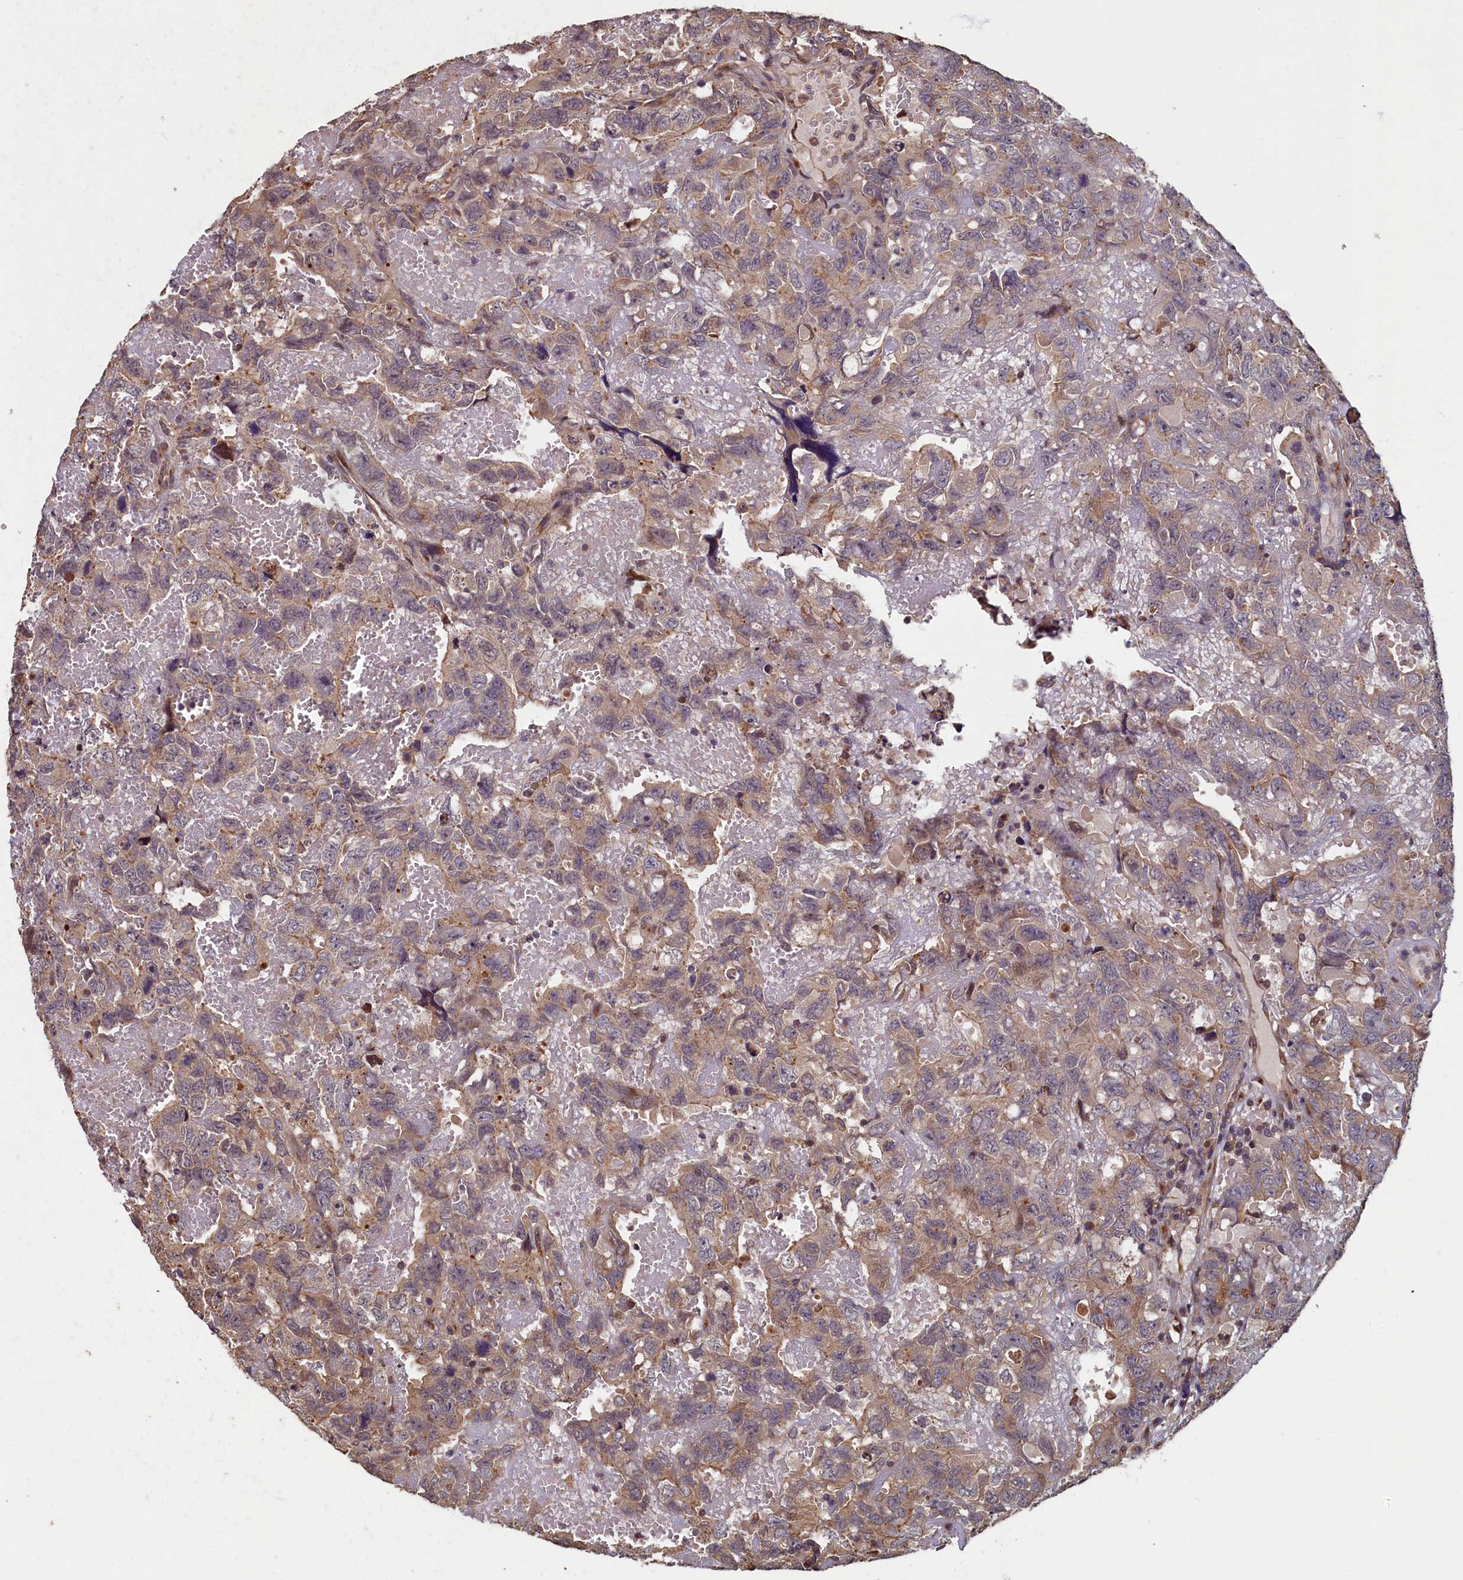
{"staining": {"intensity": "weak", "quantity": ">75%", "location": "cytoplasmic/membranous"}, "tissue": "testis cancer", "cell_type": "Tumor cells", "image_type": "cancer", "snomed": [{"axis": "morphology", "description": "Carcinoma, Embryonal, NOS"}, {"axis": "topography", "description": "Testis"}], "caption": "The micrograph reveals staining of testis cancer, revealing weak cytoplasmic/membranous protein positivity (brown color) within tumor cells. (IHC, brightfield microscopy, high magnification).", "gene": "TMEM181", "patient": {"sex": "male", "age": 45}}